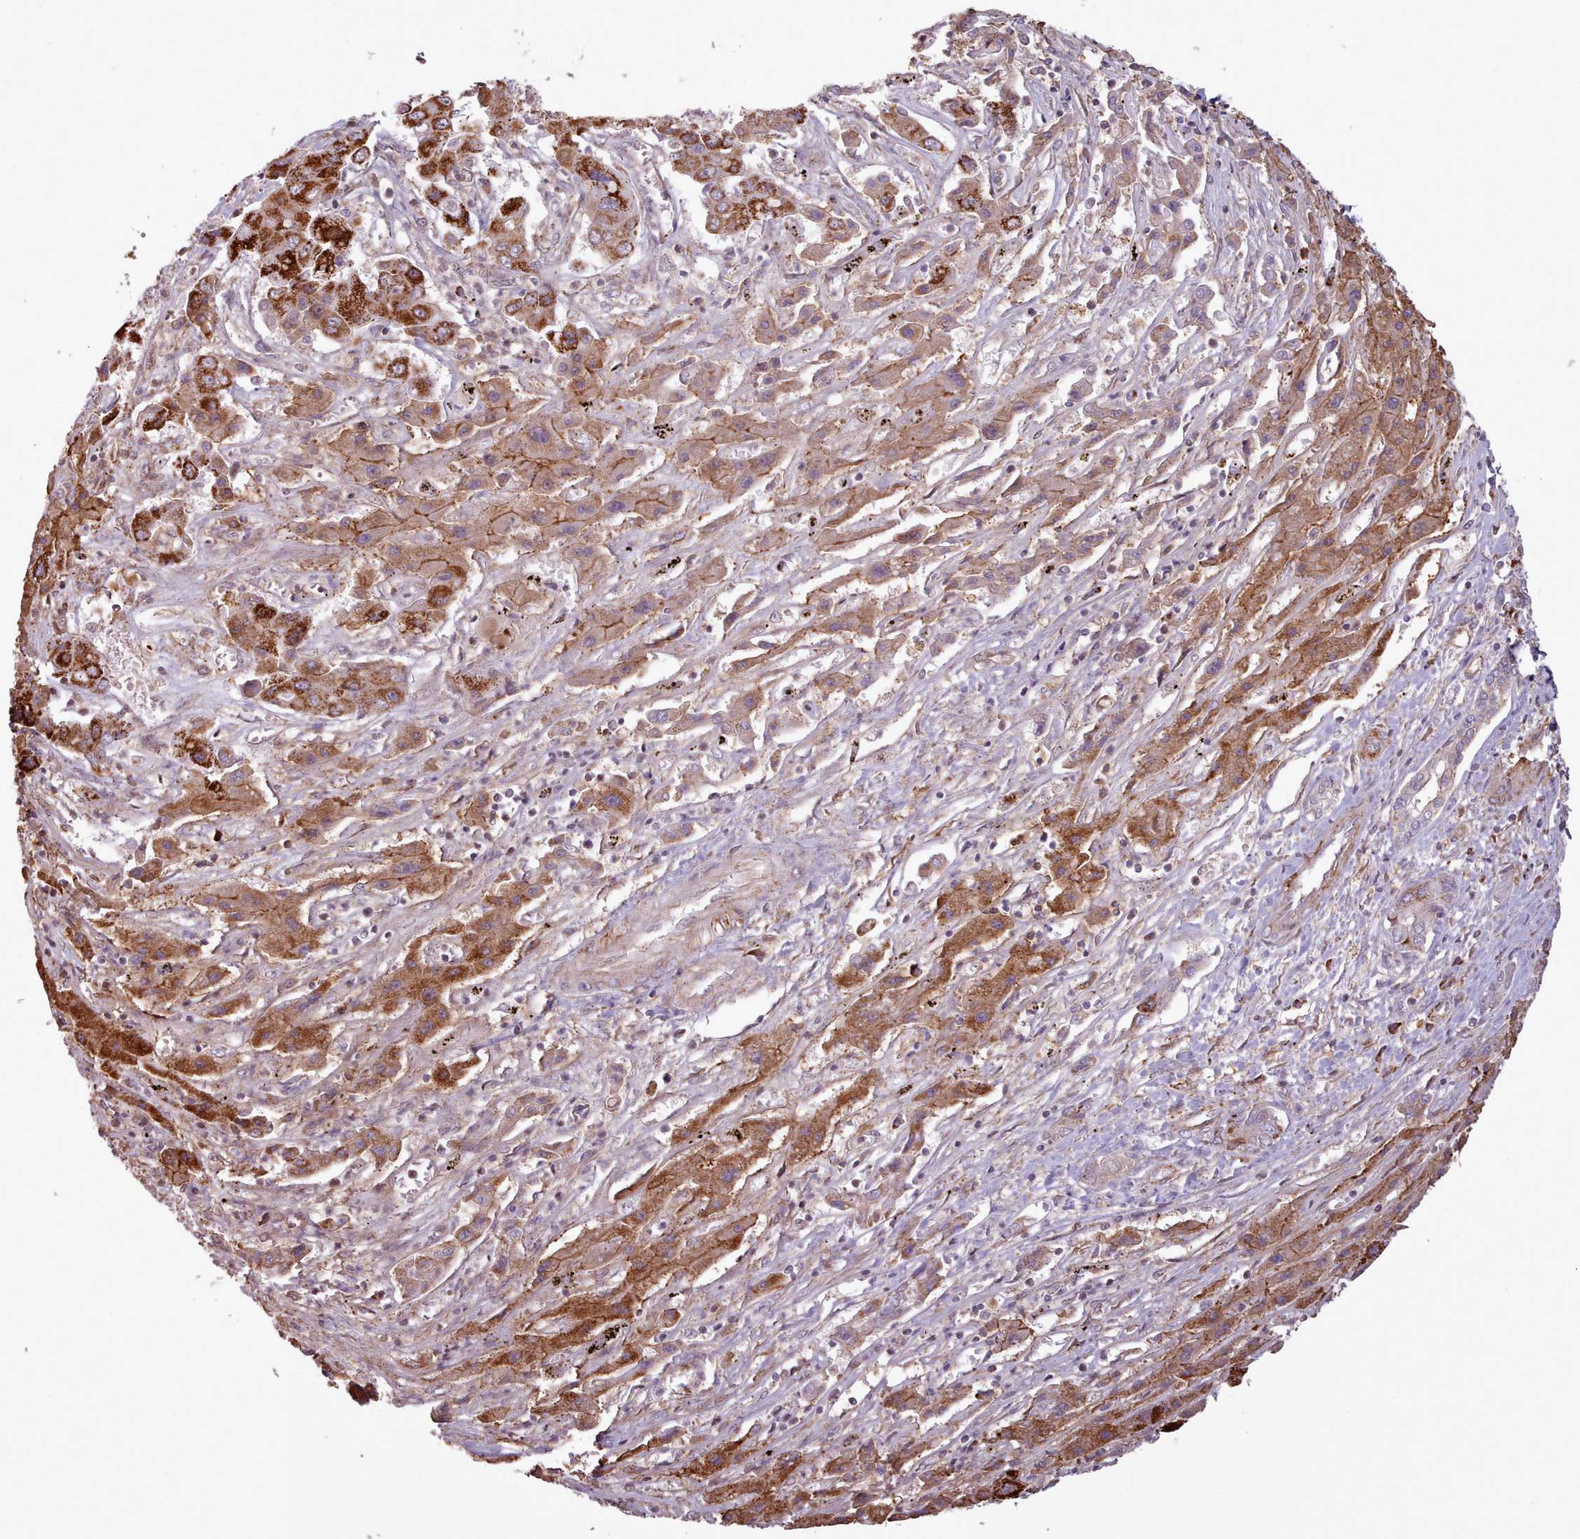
{"staining": {"intensity": "strong", "quantity": ">75%", "location": "cytoplasmic/membranous"}, "tissue": "liver cancer", "cell_type": "Tumor cells", "image_type": "cancer", "snomed": [{"axis": "morphology", "description": "Cholangiocarcinoma"}, {"axis": "topography", "description": "Liver"}], "caption": "DAB immunohistochemical staining of liver cholangiocarcinoma exhibits strong cytoplasmic/membranous protein positivity in about >75% of tumor cells.", "gene": "ZMYM4", "patient": {"sex": "male", "age": 67}}